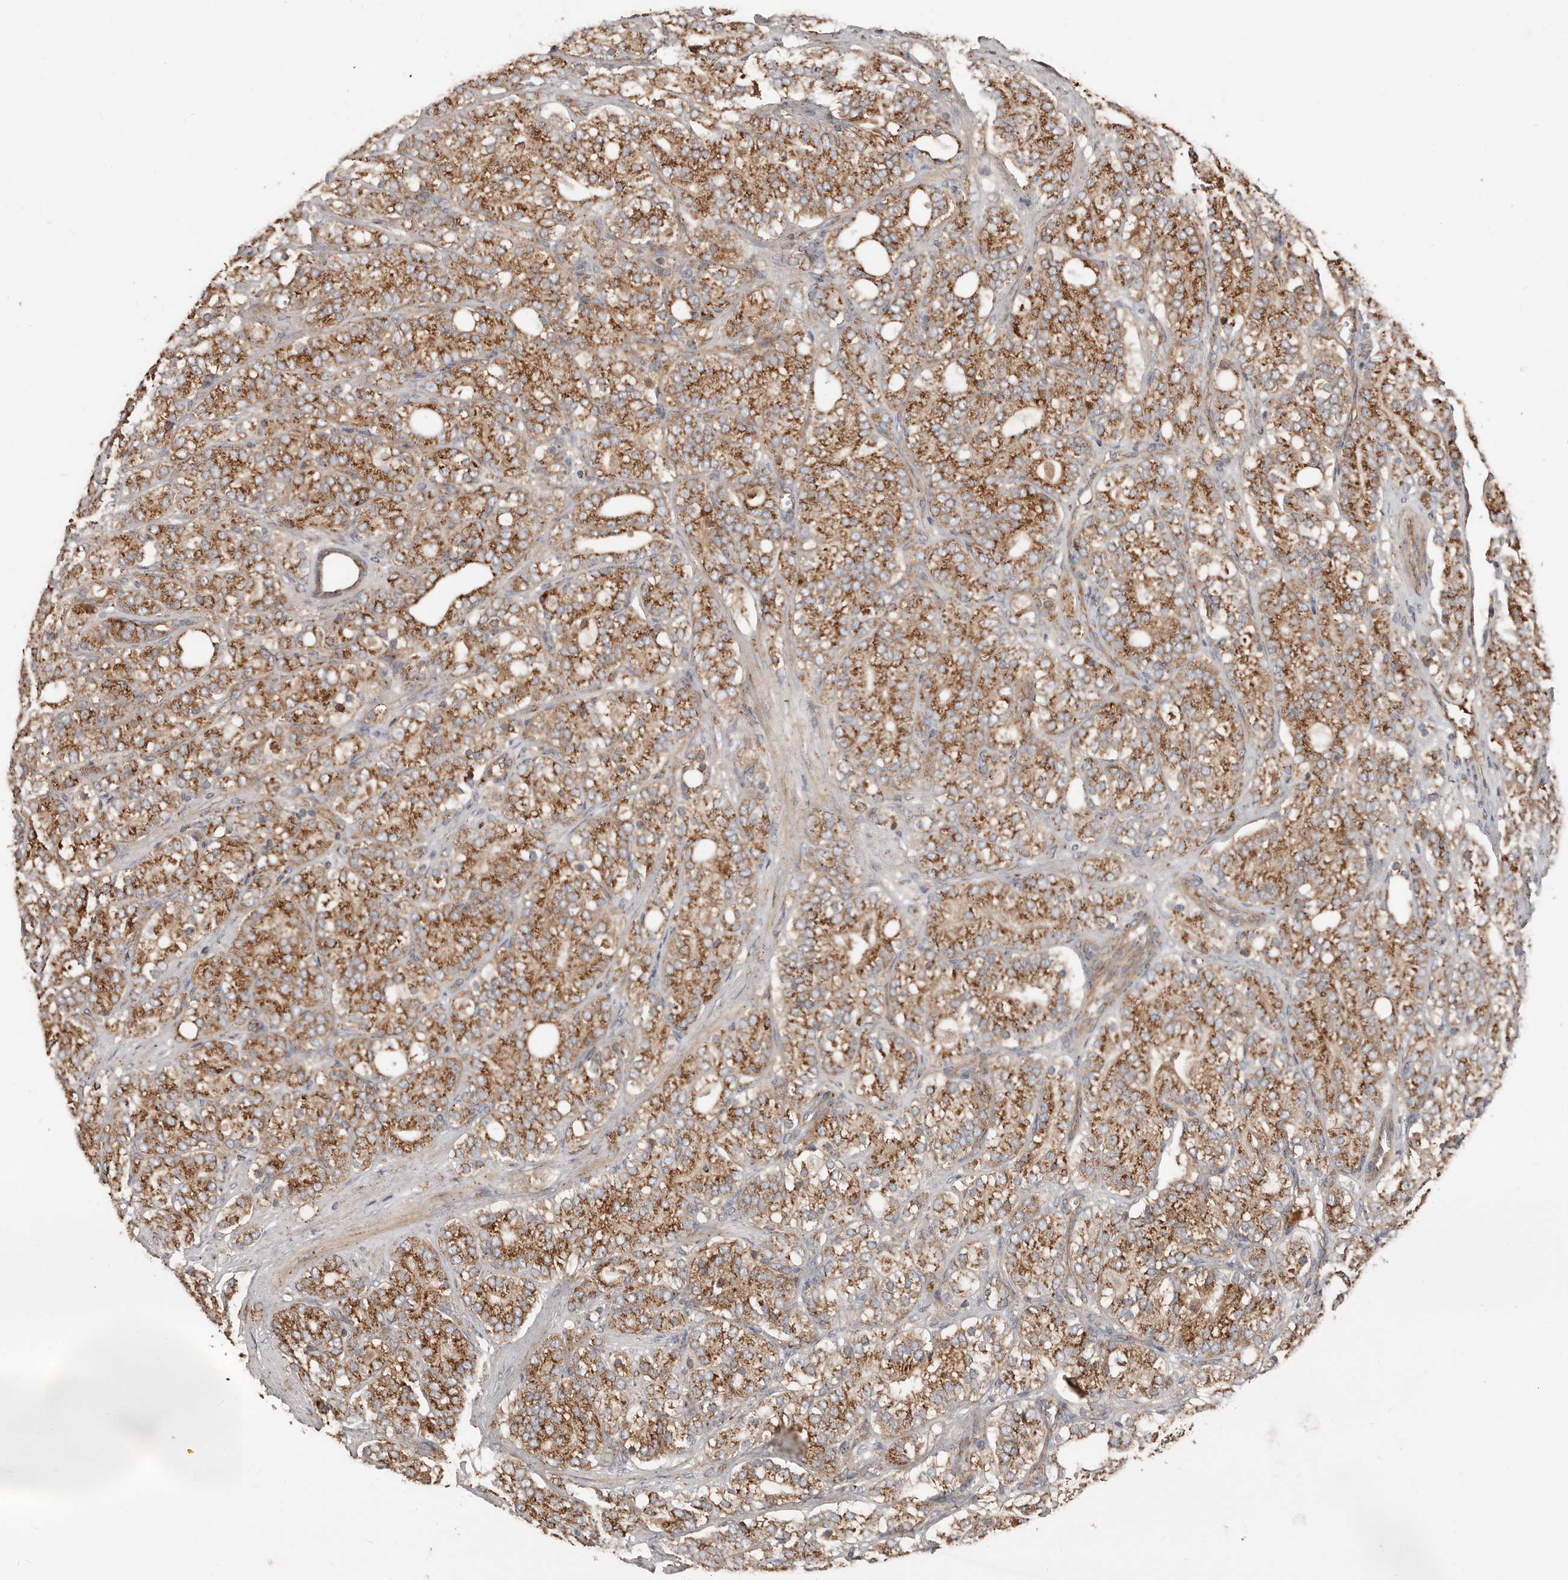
{"staining": {"intensity": "moderate", "quantity": ">75%", "location": "cytoplasmic/membranous"}, "tissue": "prostate cancer", "cell_type": "Tumor cells", "image_type": "cancer", "snomed": [{"axis": "morphology", "description": "Adenocarcinoma, High grade"}, {"axis": "topography", "description": "Prostate"}], "caption": "Tumor cells show medium levels of moderate cytoplasmic/membranous staining in approximately >75% of cells in human high-grade adenocarcinoma (prostate). Nuclei are stained in blue.", "gene": "COG1", "patient": {"sex": "male", "age": 57}}